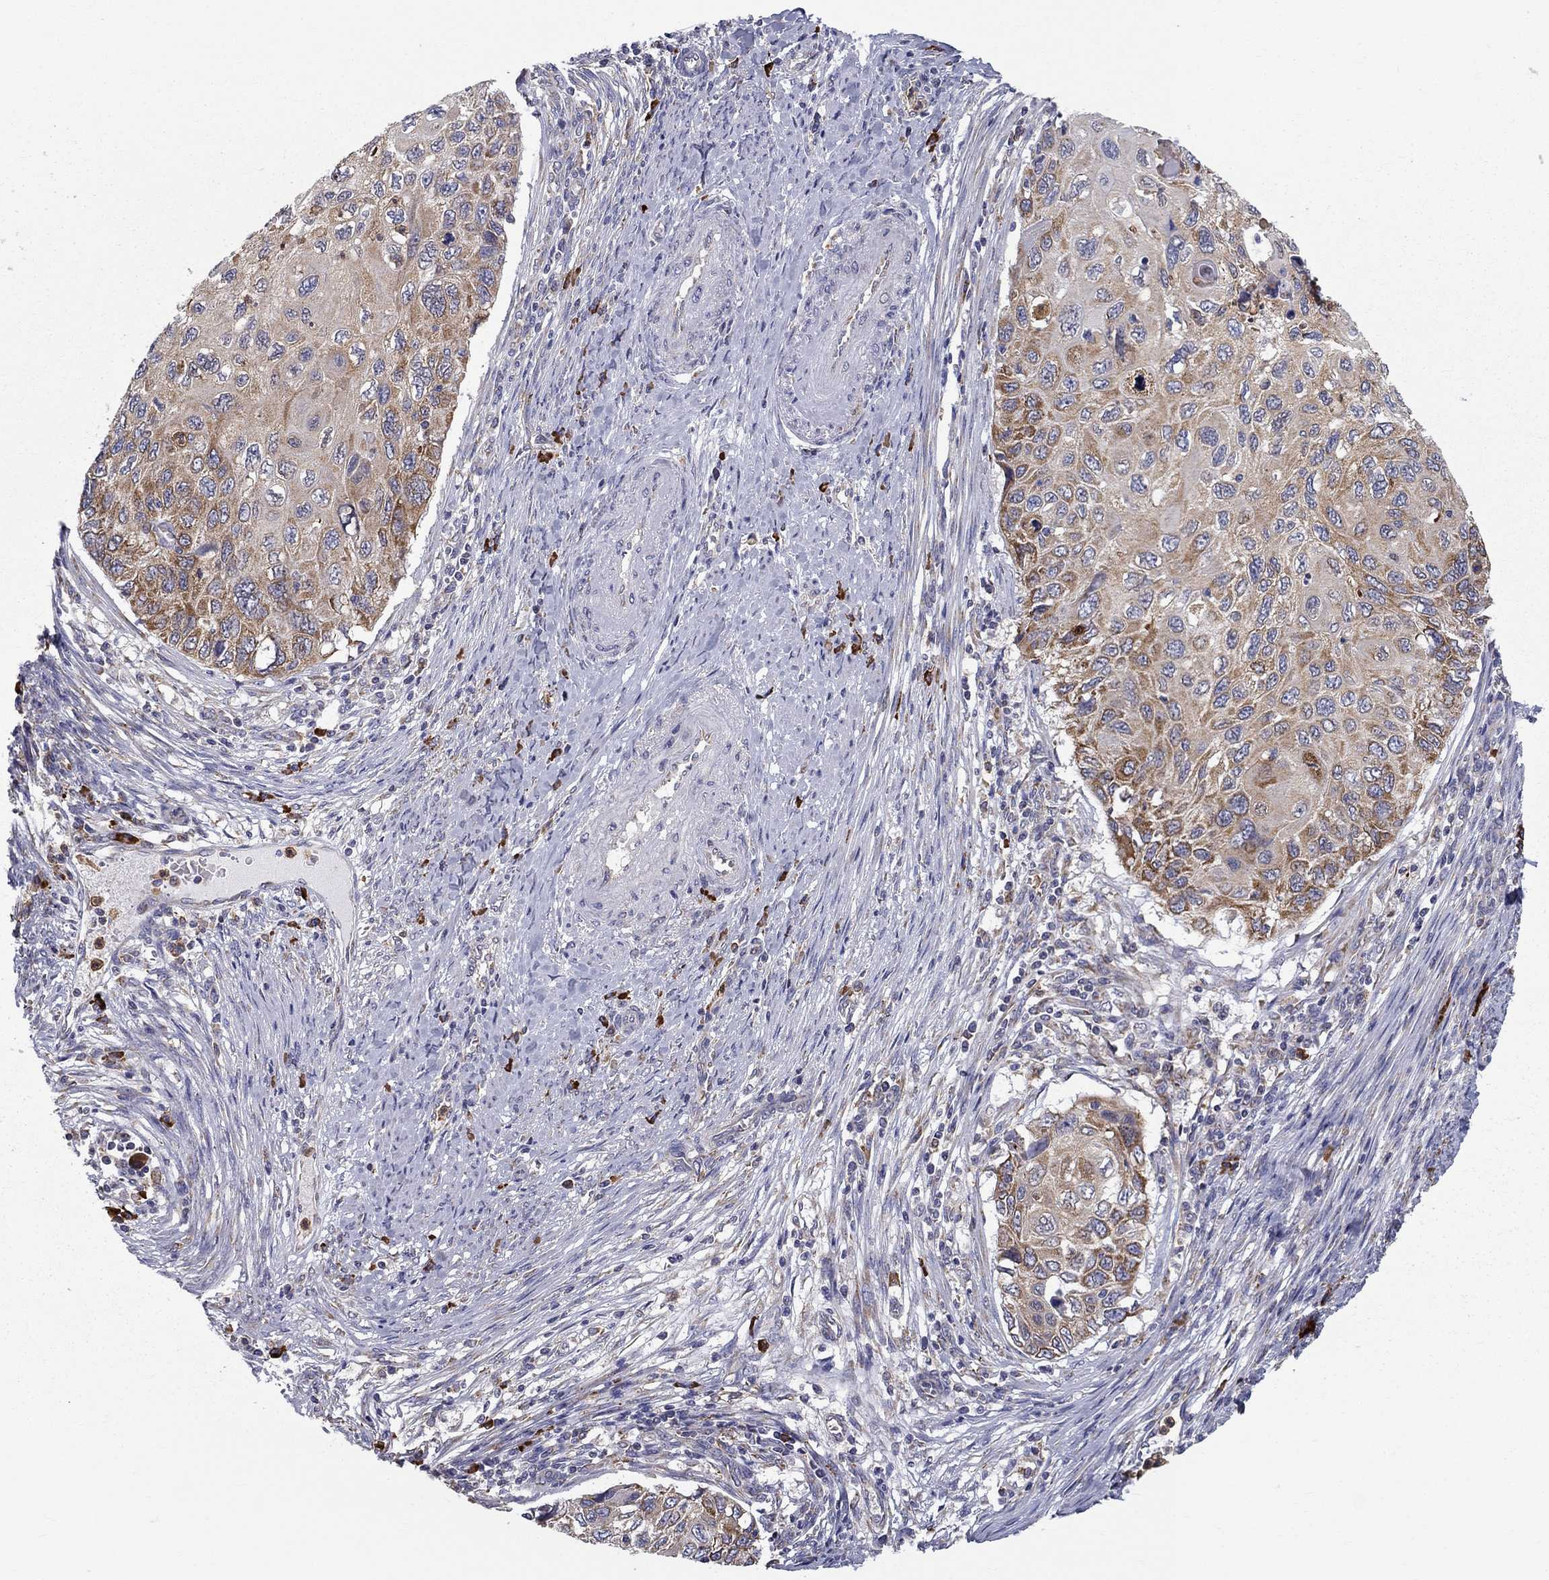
{"staining": {"intensity": "moderate", "quantity": "25%-75%", "location": "cytoplasmic/membranous"}, "tissue": "cervical cancer", "cell_type": "Tumor cells", "image_type": "cancer", "snomed": [{"axis": "morphology", "description": "Squamous cell carcinoma, NOS"}, {"axis": "topography", "description": "Cervix"}], "caption": "Human cervical cancer (squamous cell carcinoma) stained for a protein (brown) reveals moderate cytoplasmic/membranous positive expression in approximately 25%-75% of tumor cells.", "gene": "PRDX4", "patient": {"sex": "female", "age": 70}}